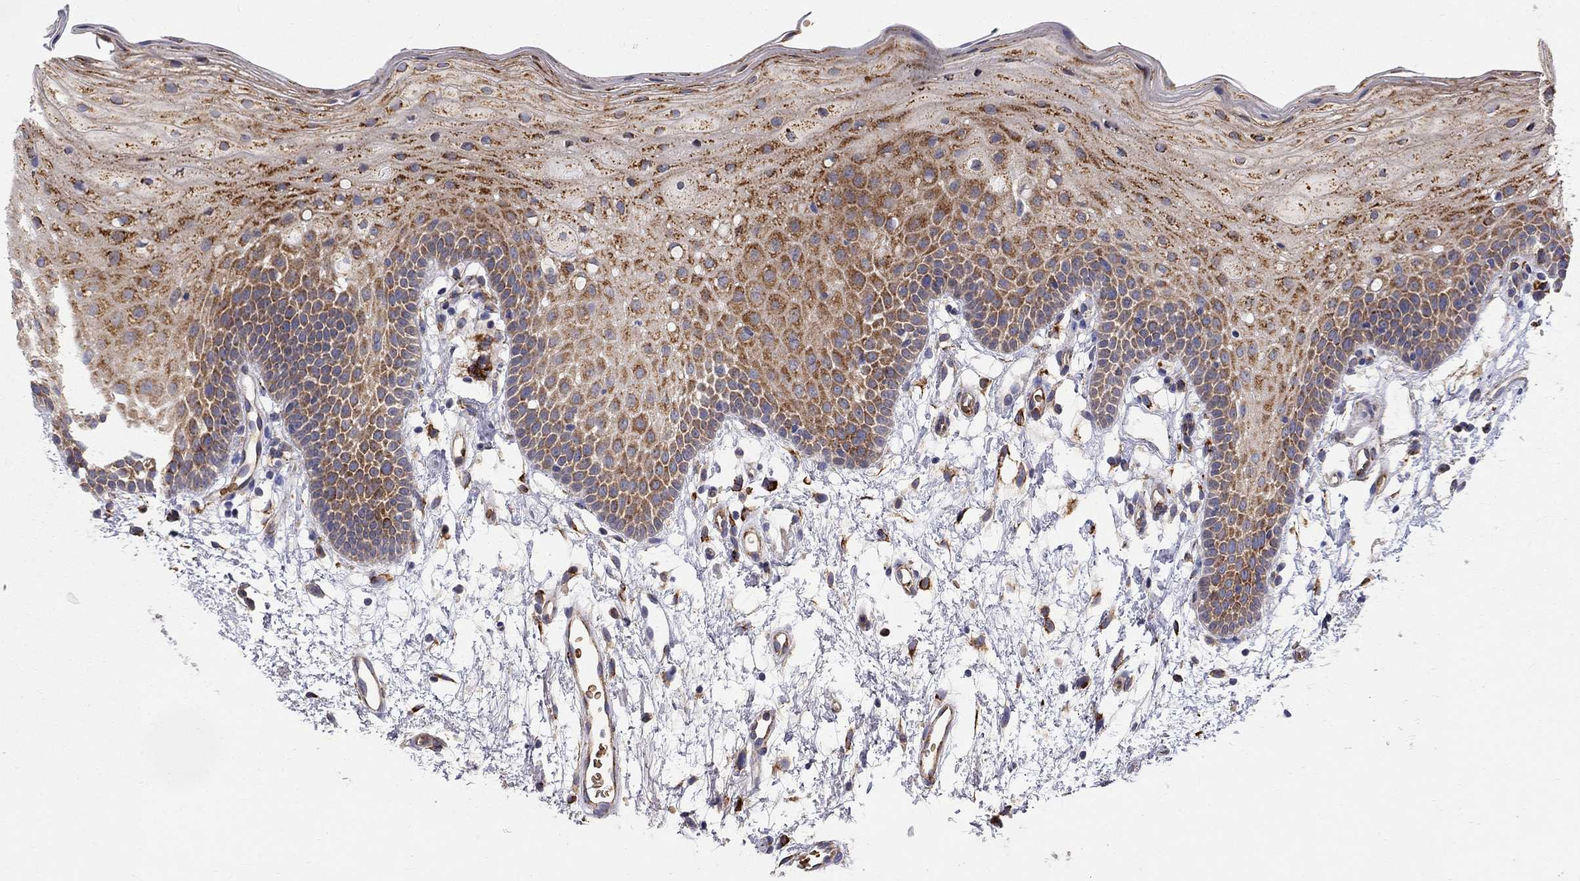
{"staining": {"intensity": "strong", "quantity": "25%-75%", "location": "cytoplasmic/membranous"}, "tissue": "oral mucosa", "cell_type": "Squamous epithelial cells", "image_type": "normal", "snomed": [{"axis": "morphology", "description": "Normal tissue, NOS"}, {"axis": "topography", "description": "Oral tissue"}, {"axis": "topography", "description": "Tounge, NOS"}], "caption": "IHC photomicrograph of normal human oral mucosa stained for a protein (brown), which demonstrates high levels of strong cytoplasmic/membranous expression in approximately 25%-75% of squamous epithelial cells.", "gene": "CASTOR1", "patient": {"sex": "female", "age": 83}}